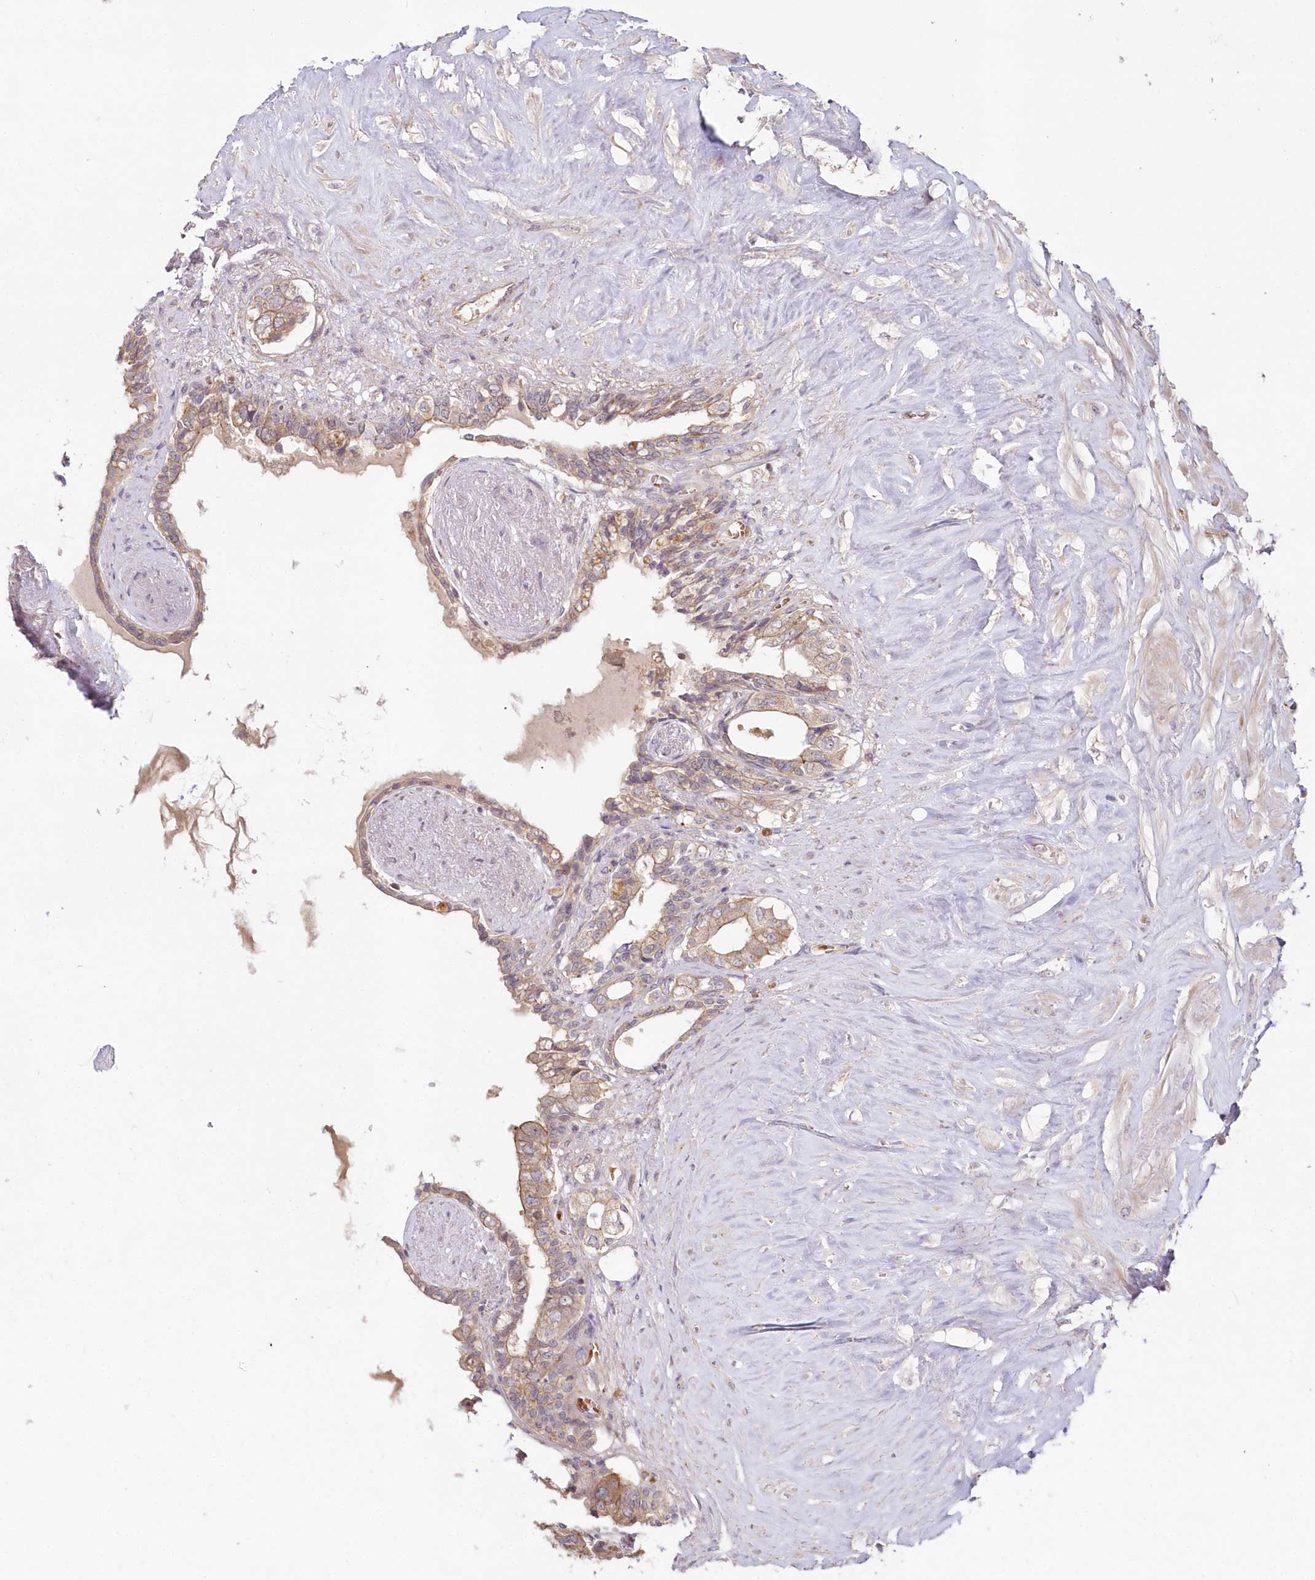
{"staining": {"intensity": "moderate", "quantity": ">75%", "location": "cytoplasmic/membranous"}, "tissue": "seminal vesicle", "cell_type": "Glandular cells", "image_type": "normal", "snomed": [{"axis": "morphology", "description": "Normal tissue, NOS"}, {"axis": "topography", "description": "Seminal veicle"}], "caption": "High-magnification brightfield microscopy of normal seminal vesicle stained with DAB (brown) and counterstained with hematoxylin (blue). glandular cells exhibit moderate cytoplasmic/membranous expression is identified in about>75% of cells.", "gene": "HYCC2", "patient": {"sex": "male", "age": 63}}